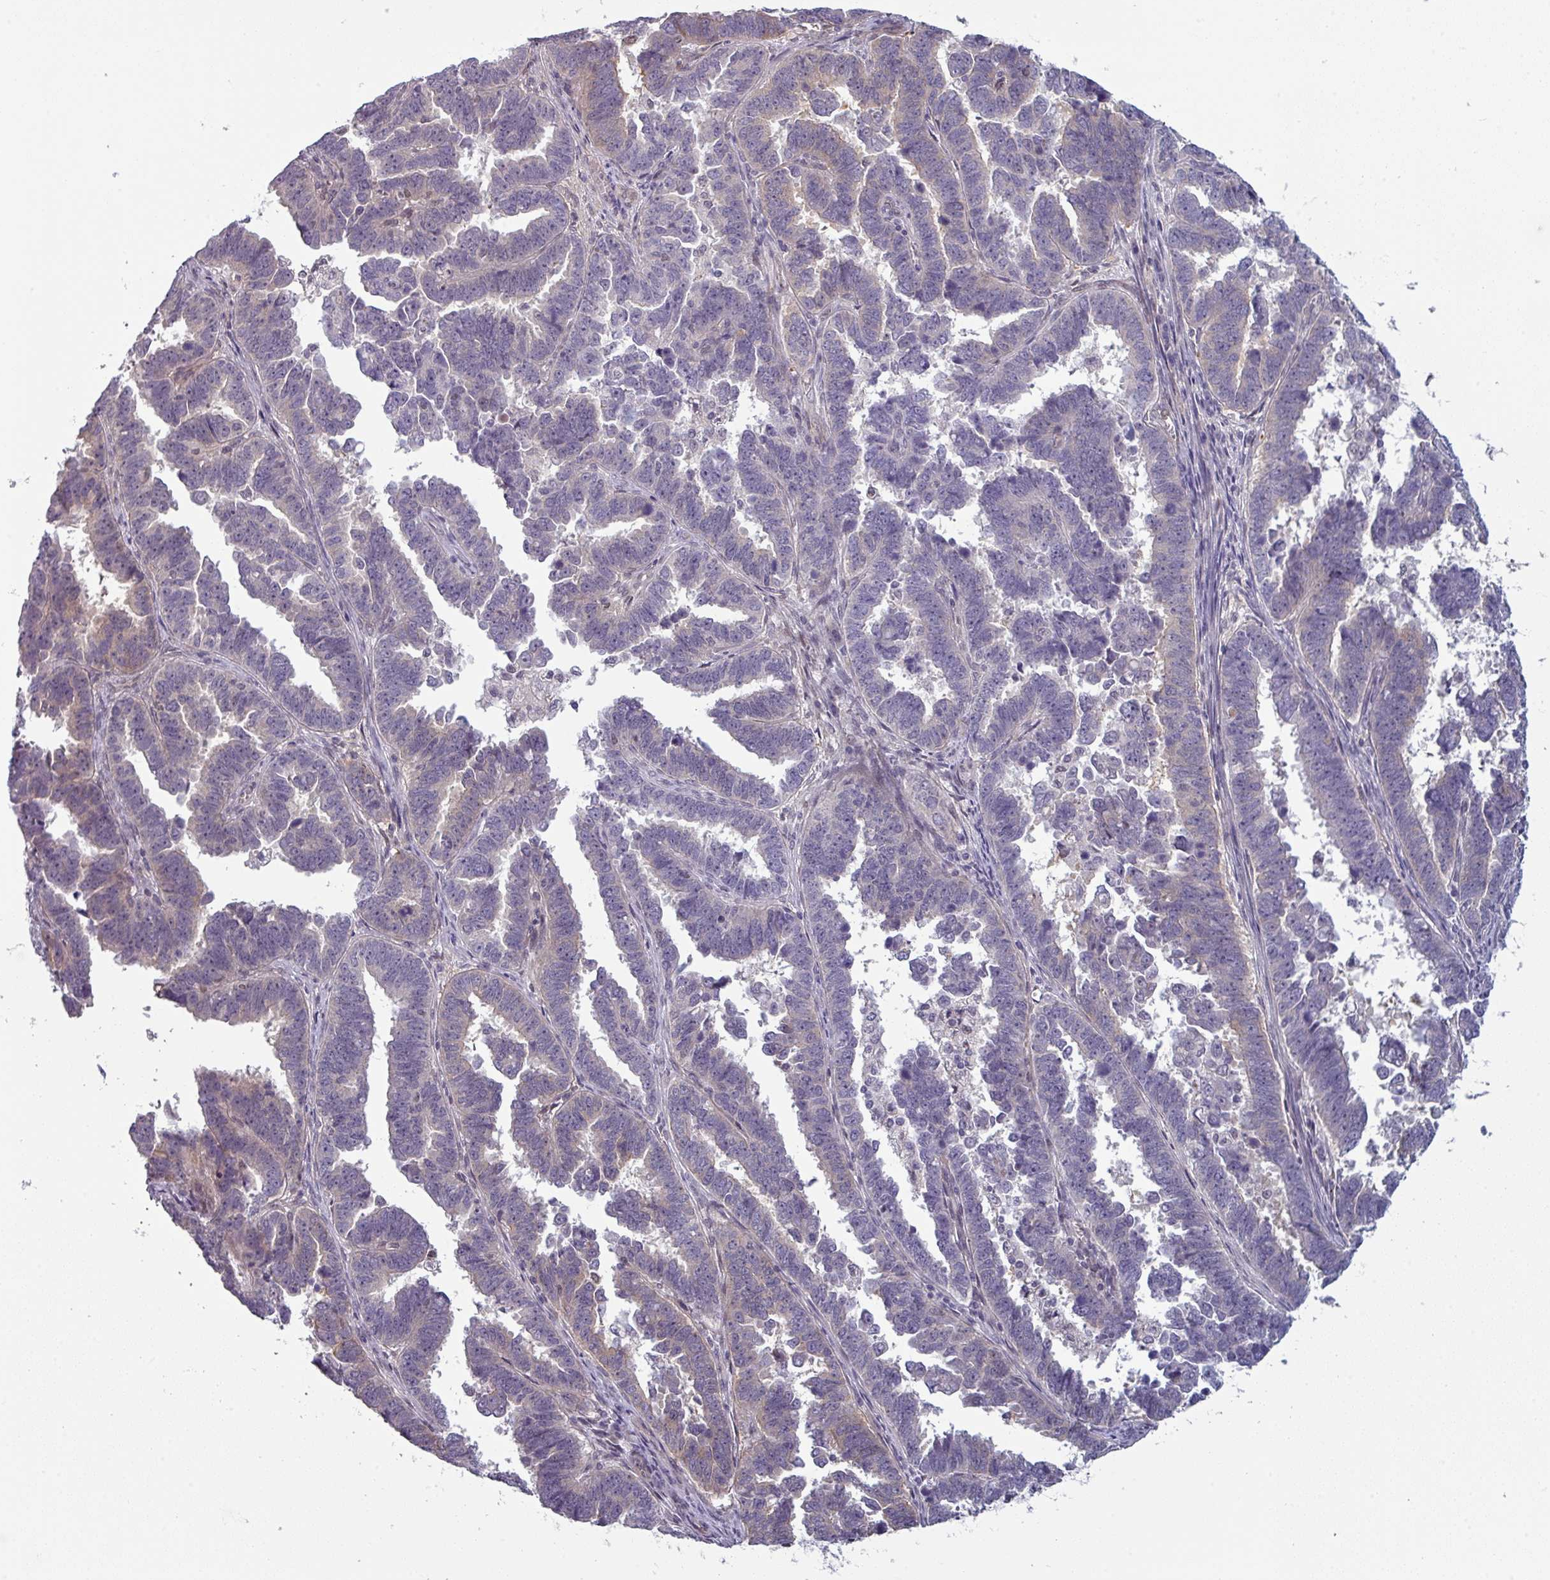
{"staining": {"intensity": "negative", "quantity": "none", "location": "none"}, "tissue": "endometrial cancer", "cell_type": "Tumor cells", "image_type": "cancer", "snomed": [{"axis": "morphology", "description": "Adenocarcinoma, NOS"}, {"axis": "topography", "description": "Endometrium"}], "caption": "High power microscopy photomicrograph of an immunohistochemistry photomicrograph of adenocarcinoma (endometrial), revealing no significant positivity in tumor cells.", "gene": "PRAMEF12", "patient": {"sex": "female", "age": 75}}